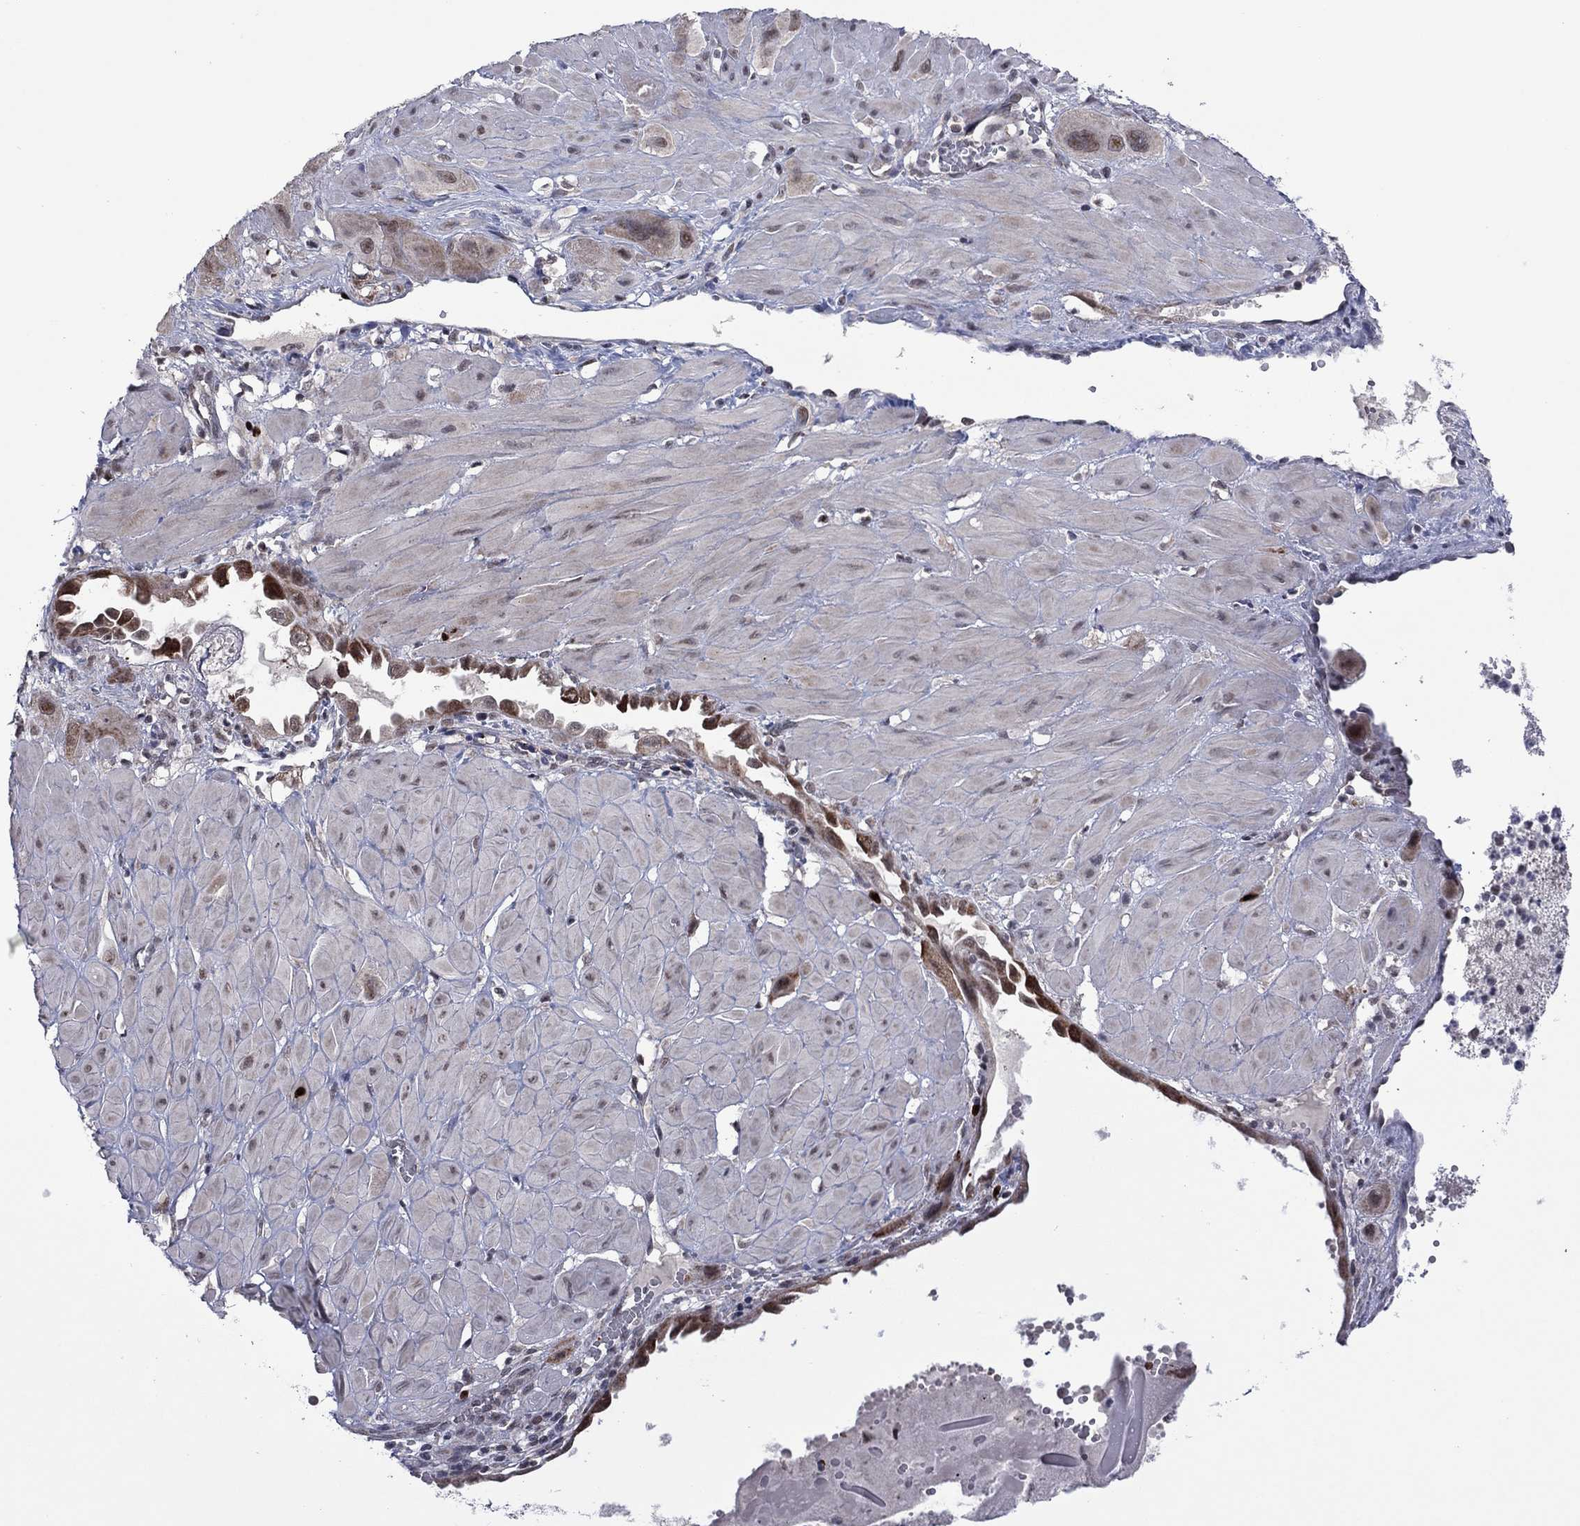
{"staining": {"intensity": "strong", "quantity": "25%-75%", "location": "nuclear"}, "tissue": "cervical cancer", "cell_type": "Tumor cells", "image_type": "cancer", "snomed": [{"axis": "morphology", "description": "Squamous cell carcinoma, NOS"}, {"axis": "topography", "description": "Cervix"}], "caption": "Cervical cancer (squamous cell carcinoma) stained with DAB IHC reveals high levels of strong nuclear positivity in approximately 25%-75% of tumor cells.", "gene": "CDCA5", "patient": {"sex": "female", "age": 34}}